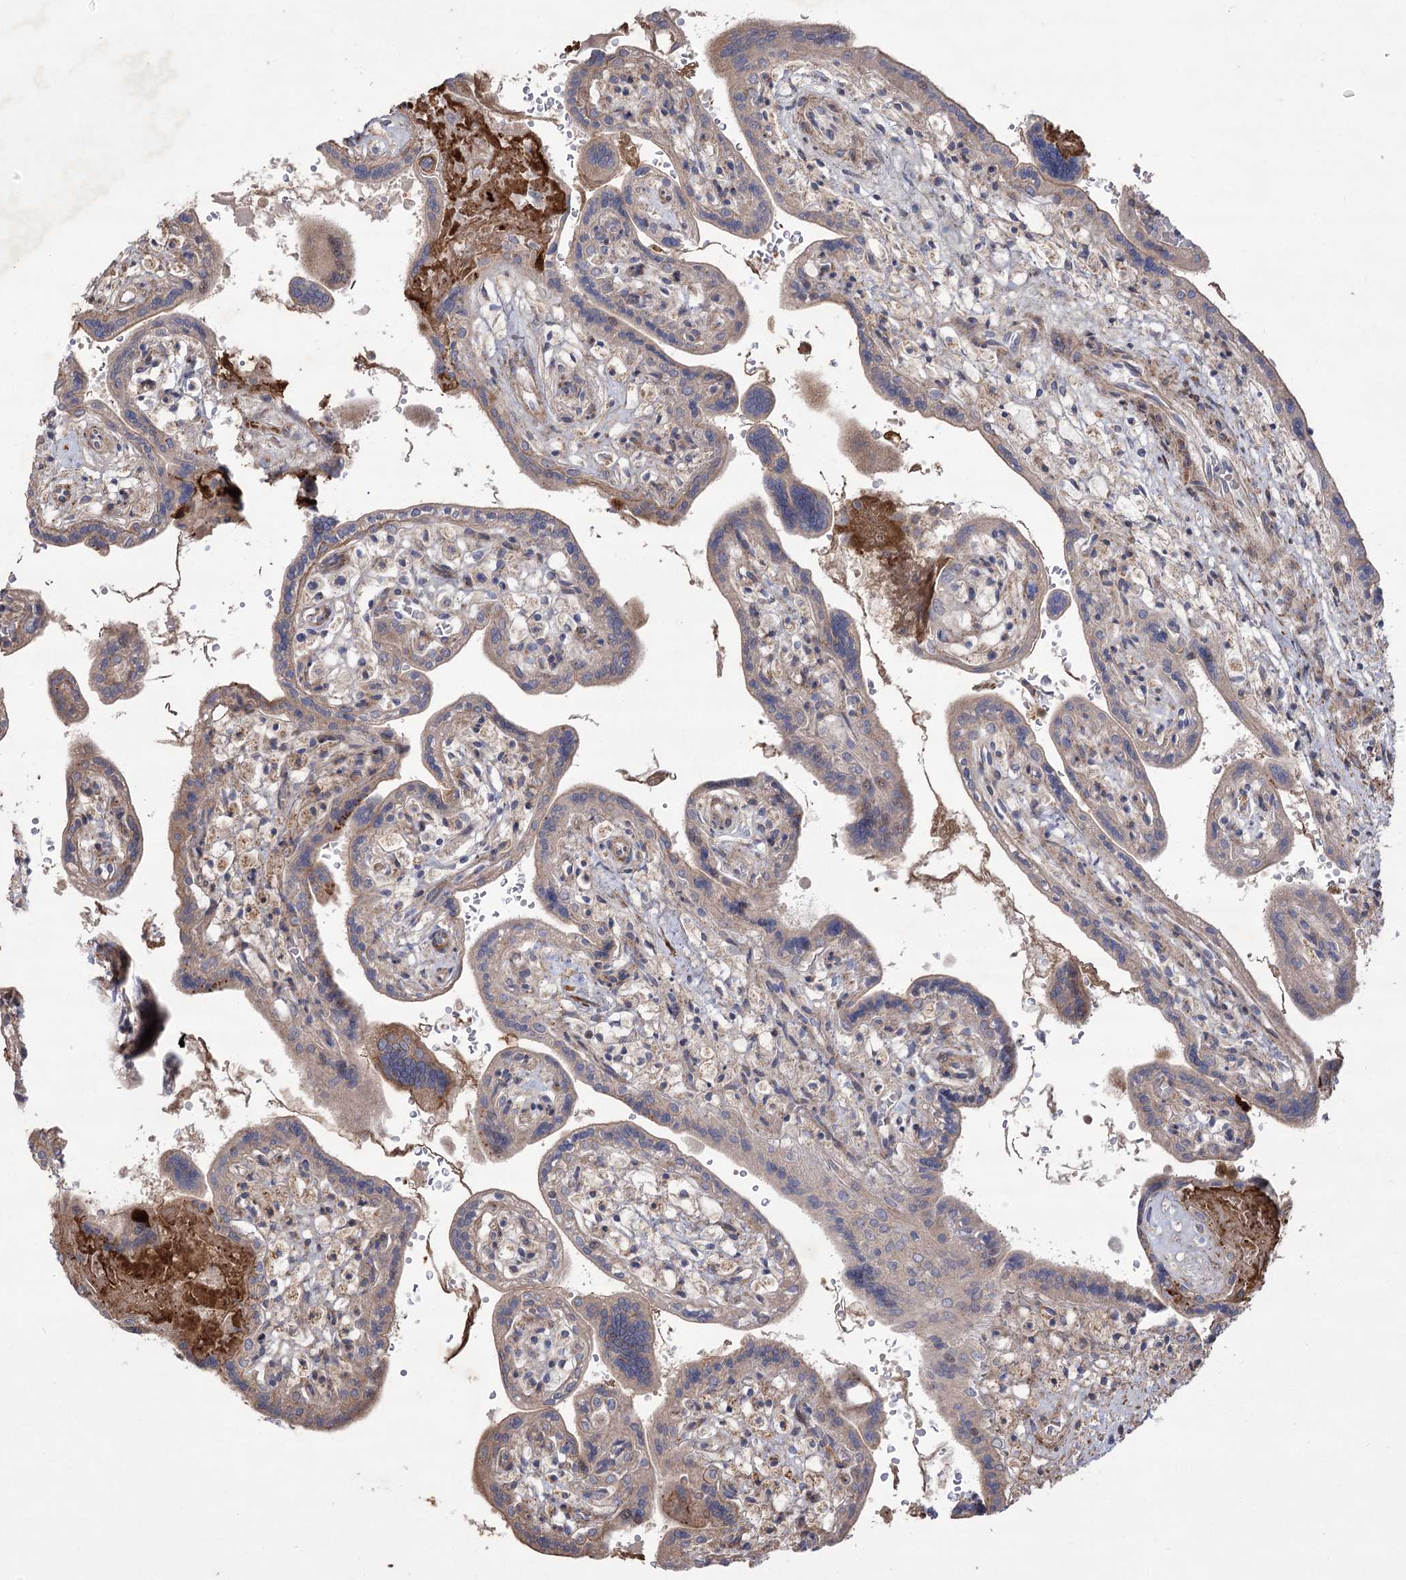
{"staining": {"intensity": "weak", "quantity": "25%-75%", "location": "cytoplasmic/membranous"}, "tissue": "placenta", "cell_type": "Trophoblastic cells", "image_type": "normal", "snomed": [{"axis": "morphology", "description": "Normal tissue, NOS"}, {"axis": "topography", "description": "Placenta"}], "caption": "Immunohistochemical staining of unremarkable placenta displays weak cytoplasmic/membranous protein positivity in about 25%-75% of trophoblastic cells.", "gene": "RNF24", "patient": {"sex": "female", "age": 37}}